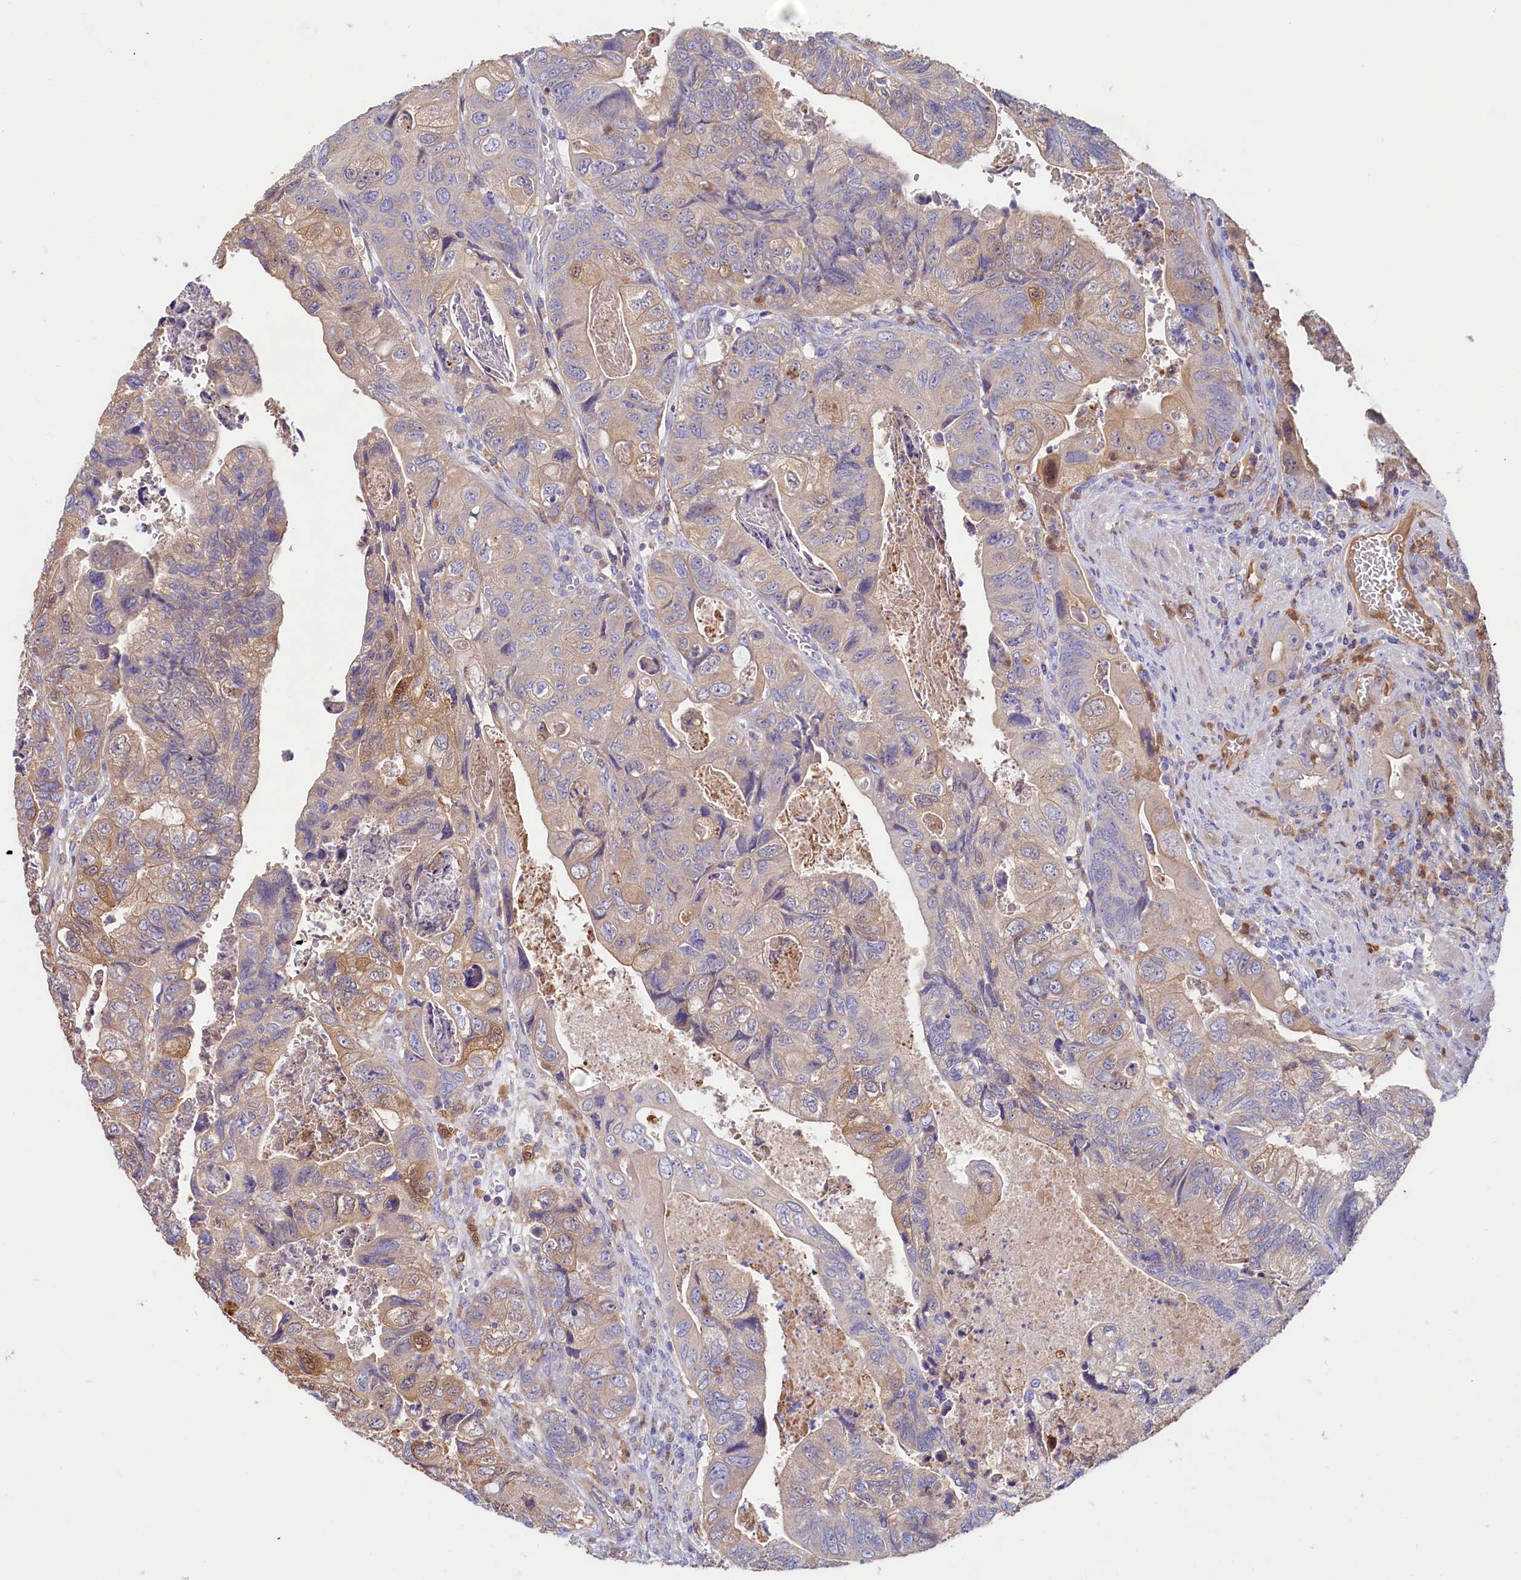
{"staining": {"intensity": "moderate", "quantity": "<25%", "location": "cytoplasmic/membranous"}, "tissue": "colorectal cancer", "cell_type": "Tumor cells", "image_type": "cancer", "snomed": [{"axis": "morphology", "description": "Adenocarcinoma, NOS"}, {"axis": "topography", "description": "Rectum"}], "caption": "The micrograph displays staining of colorectal cancer (adenocarcinoma), revealing moderate cytoplasmic/membranous protein staining (brown color) within tumor cells. The staining was performed using DAB, with brown indicating positive protein expression. Nuclei are stained blue with hematoxylin.", "gene": "IL17RD", "patient": {"sex": "male", "age": 63}}